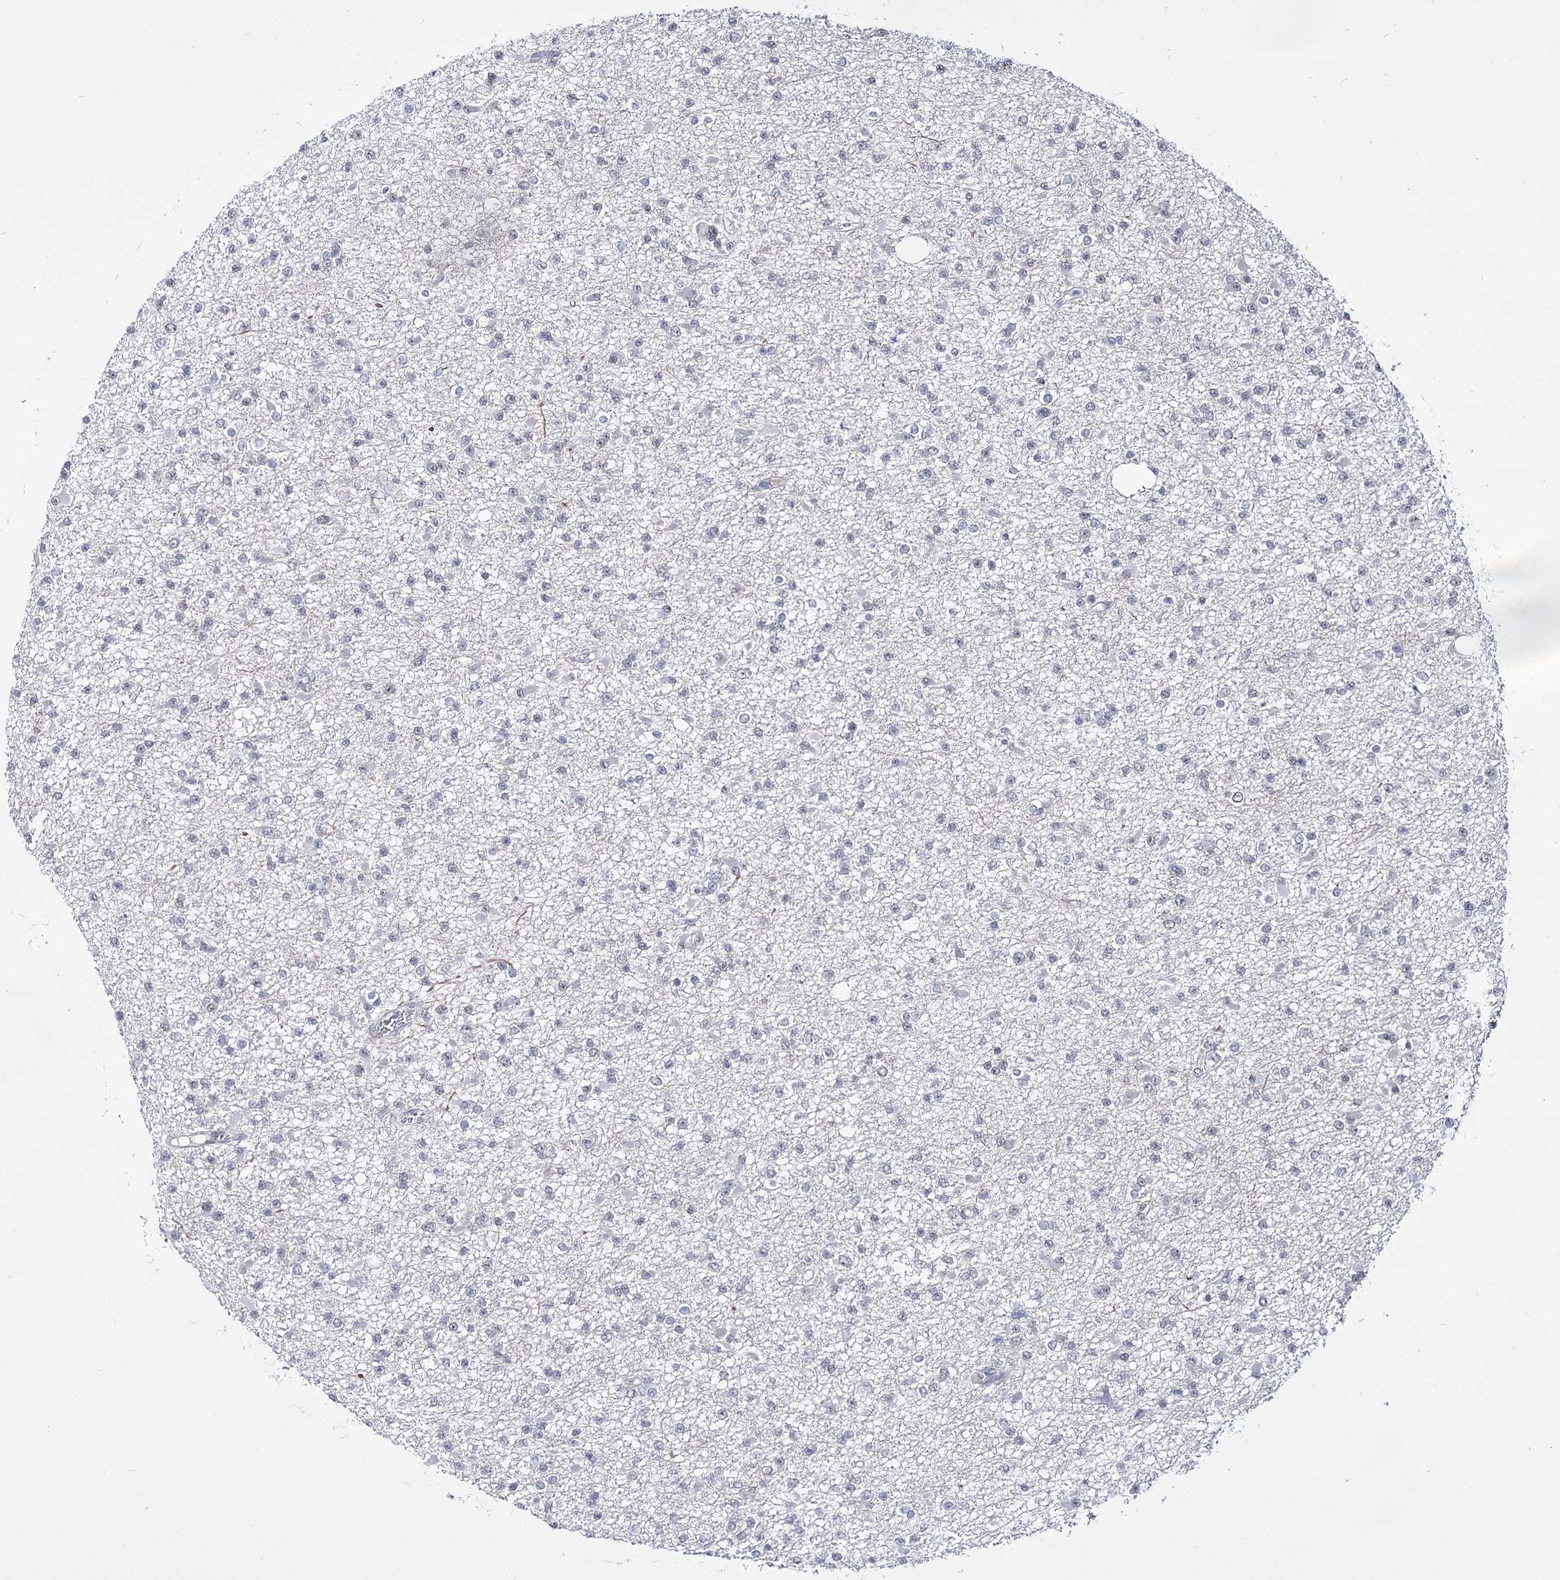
{"staining": {"intensity": "negative", "quantity": "none", "location": "none"}, "tissue": "glioma", "cell_type": "Tumor cells", "image_type": "cancer", "snomed": [{"axis": "morphology", "description": "Glioma, malignant, Low grade"}, {"axis": "topography", "description": "Brain"}], "caption": "This is a photomicrograph of immunohistochemistry staining of malignant glioma (low-grade), which shows no positivity in tumor cells.", "gene": "STOX1", "patient": {"sex": "female", "age": 22}}